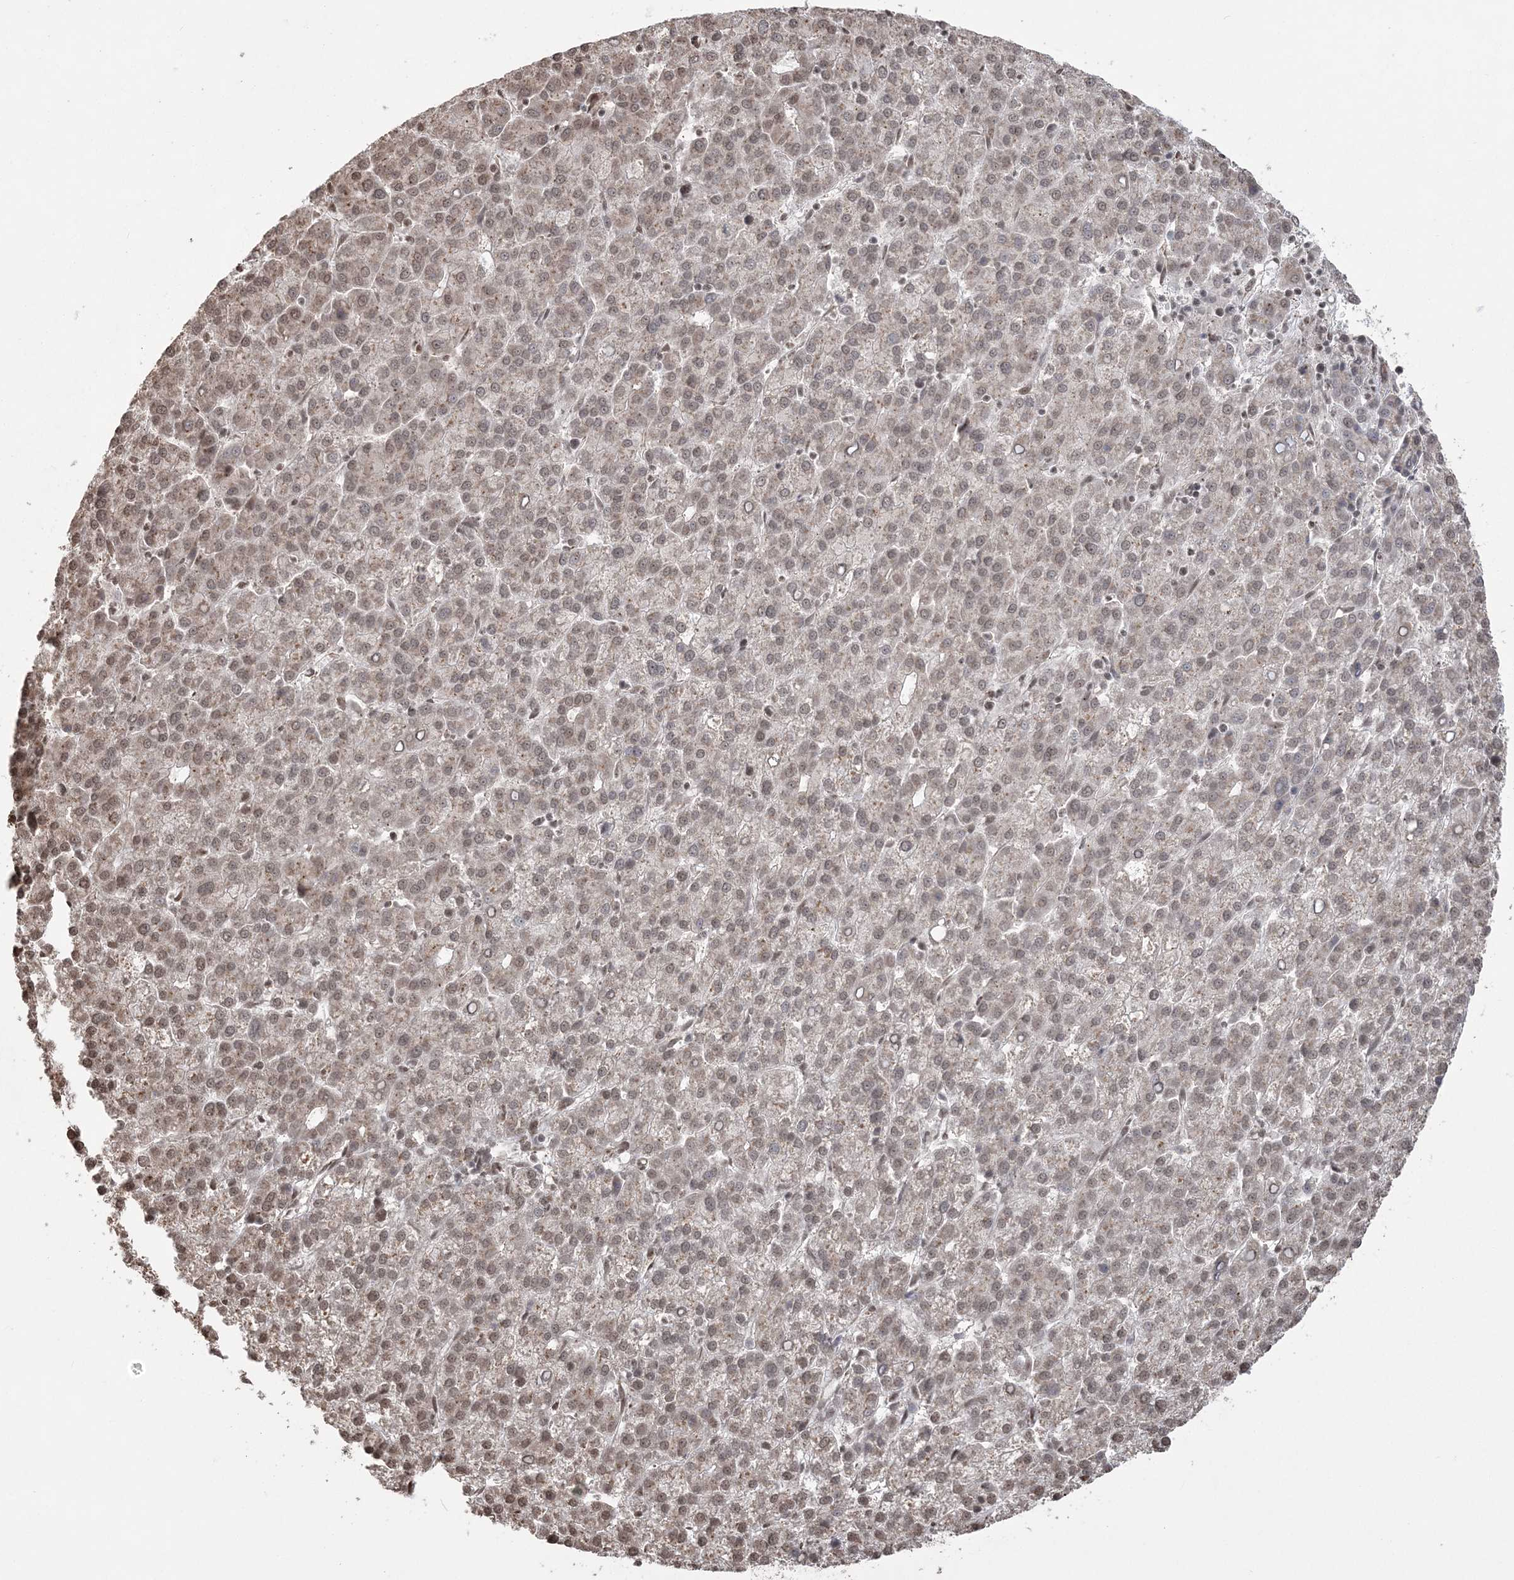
{"staining": {"intensity": "weak", "quantity": "25%-75%", "location": "nuclear"}, "tissue": "liver cancer", "cell_type": "Tumor cells", "image_type": "cancer", "snomed": [{"axis": "morphology", "description": "Carcinoma, Hepatocellular, NOS"}, {"axis": "topography", "description": "Liver"}], "caption": "This is a histology image of immunohistochemistry staining of liver hepatocellular carcinoma, which shows weak positivity in the nuclear of tumor cells.", "gene": "ZNF839", "patient": {"sex": "female", "age": 58}}